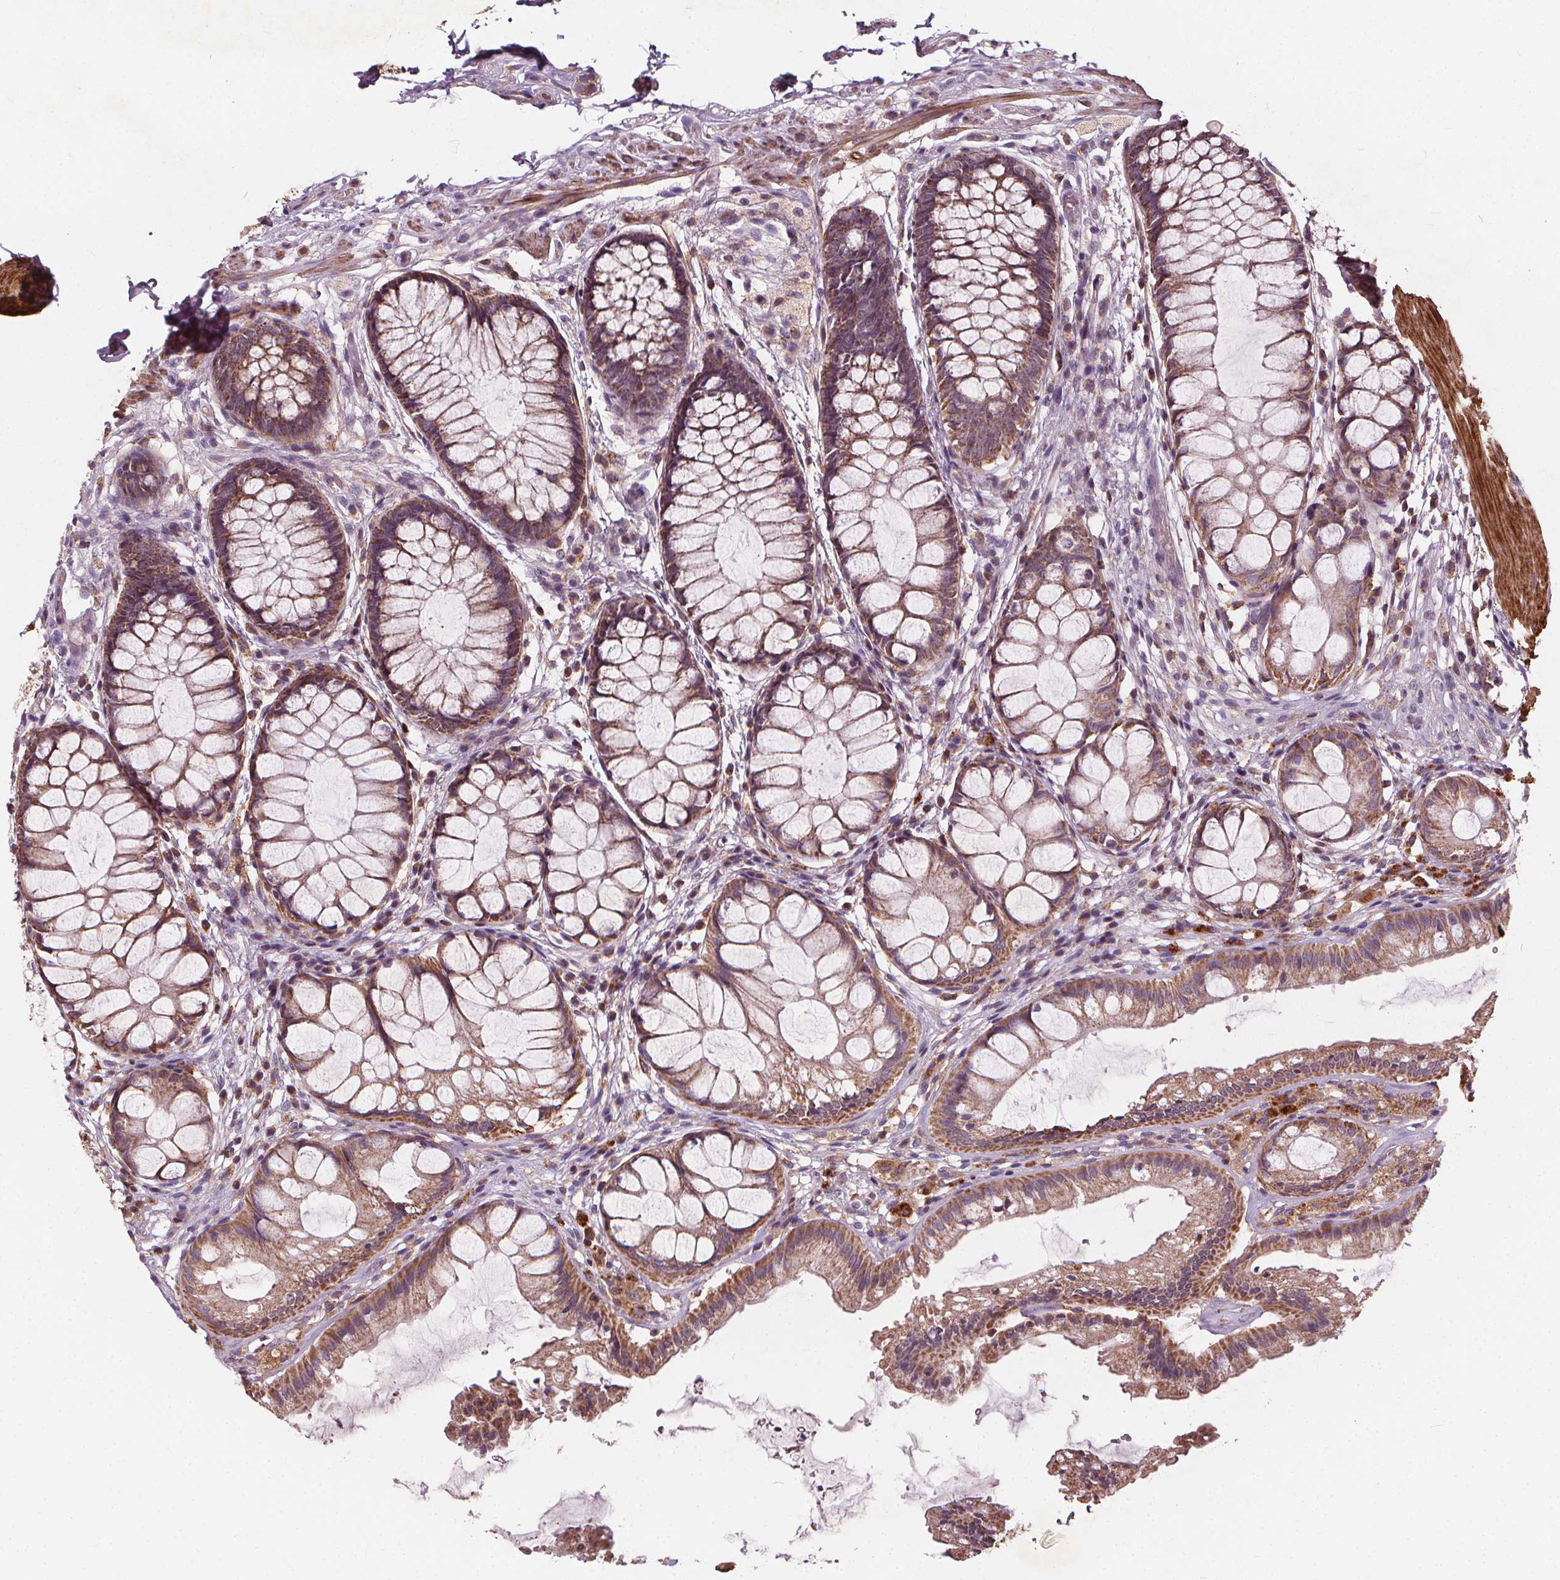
{"staining": {"intensity": "moderate", "quantity": ">75%", "location": "cytoplasmic/membranous"}, "tissue": "rectum", "cell_type": "Glandular cells", "image_type": "normal", "snomed": [{"axis": "morphology", "description": "Normal tissue, NOS"}, {"axis": "topography", "description": "Rectum"}], "caption": "This photomicrograph shows IHC staining of unremarkable human rectum, with medium moderate cytoplasmic/membranous staining in about >75% of glandular cells.", "gene": "ORAI2", "patient": {"sex": "female", "age": 62}}